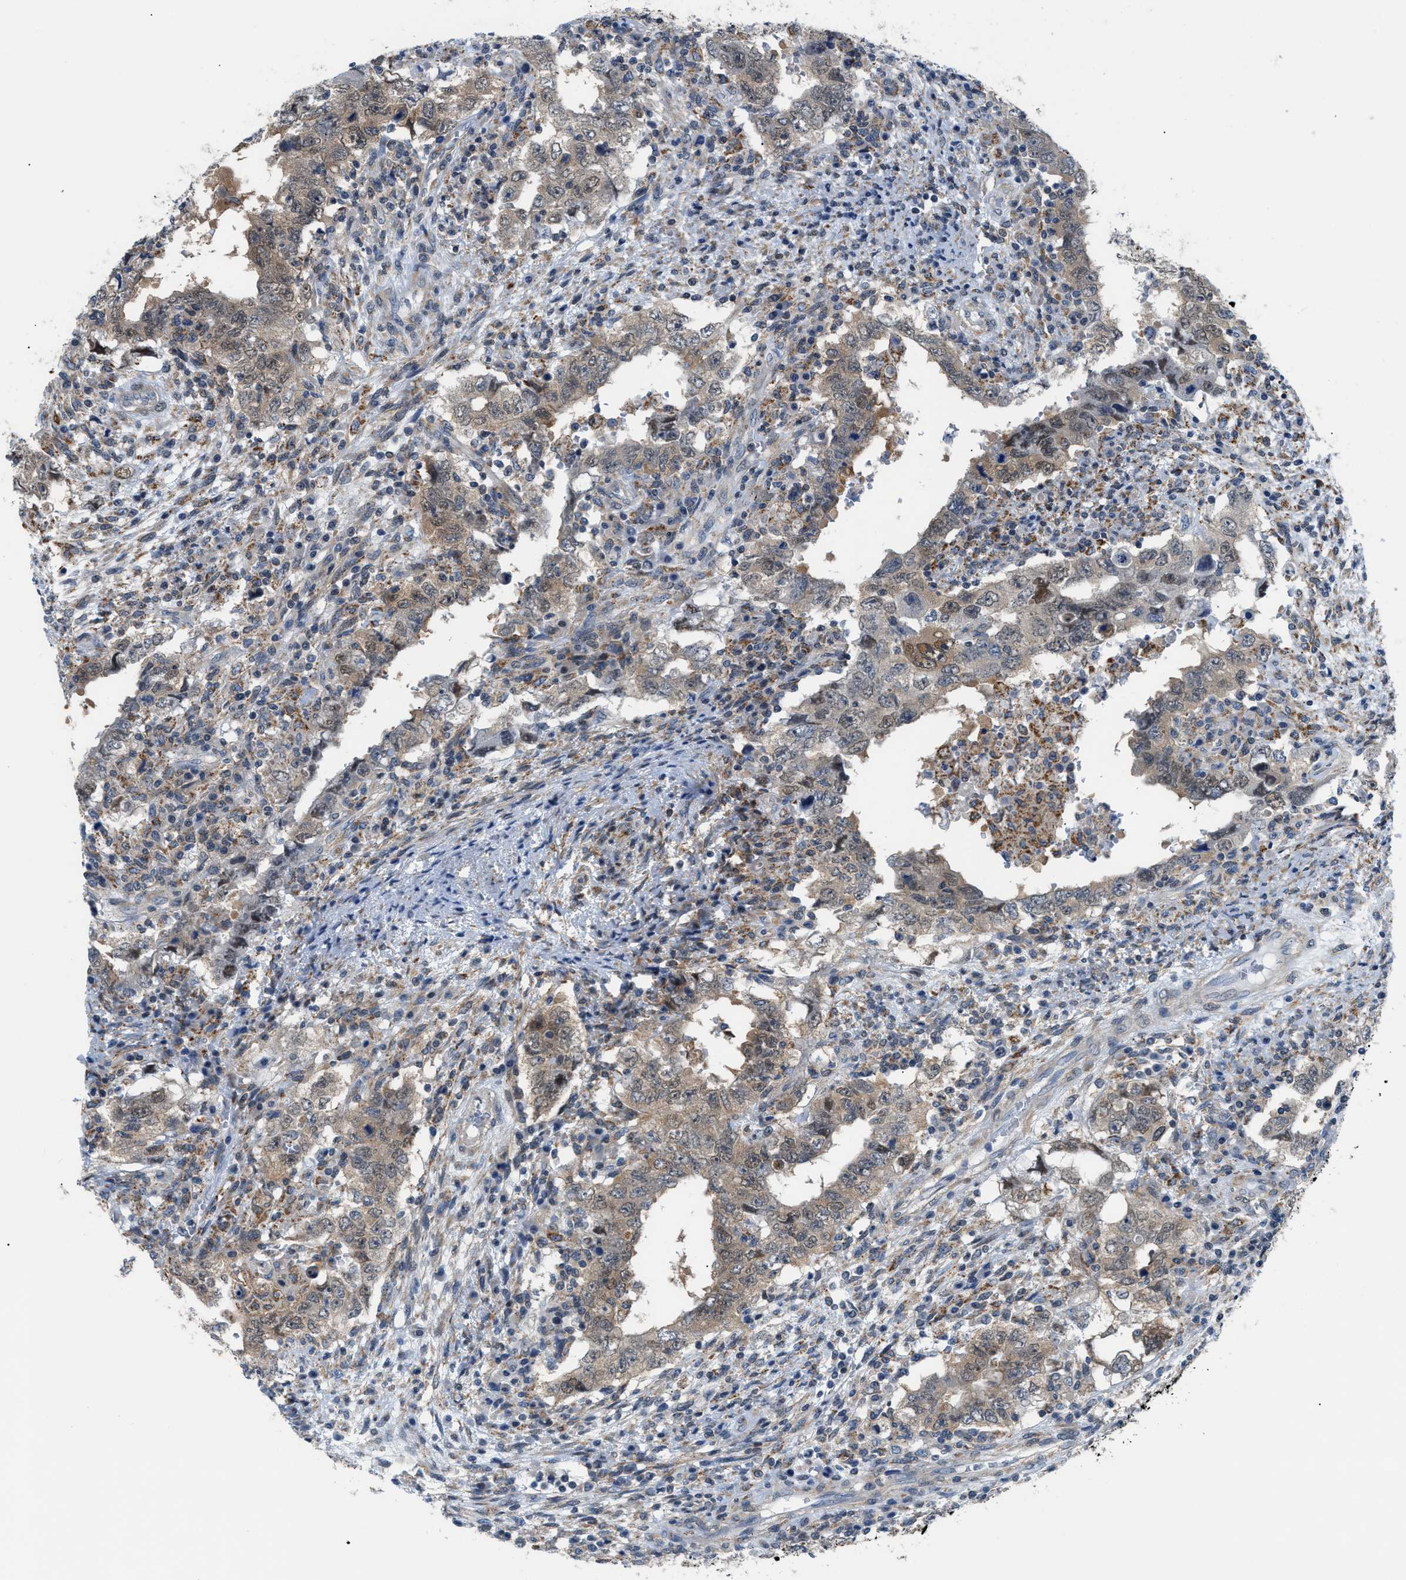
{"staining": {"intensity": "moderate", "quantity": ">75%", "location": "cytoplasmic/membranous"}, "tissue": "testis cancer", "cell_type": "Tumor cells", "image_type": "cancer", "snomed": [{"axis": "morphology", "description": "Carcinoma, Embryonal, NOS"}, {"axis": "topography", "description": "Testis"}], "caption": "This histopathology image exhibits immunohistochemistry (IHC) staining of human testis cancer (embryonal carcinoma), with medium moderate cytoplasmic/membranous positivity in about >75% of tumor cells.", "gene": "TMEM45B", "patient": {"sex": "male", "age": 26}}